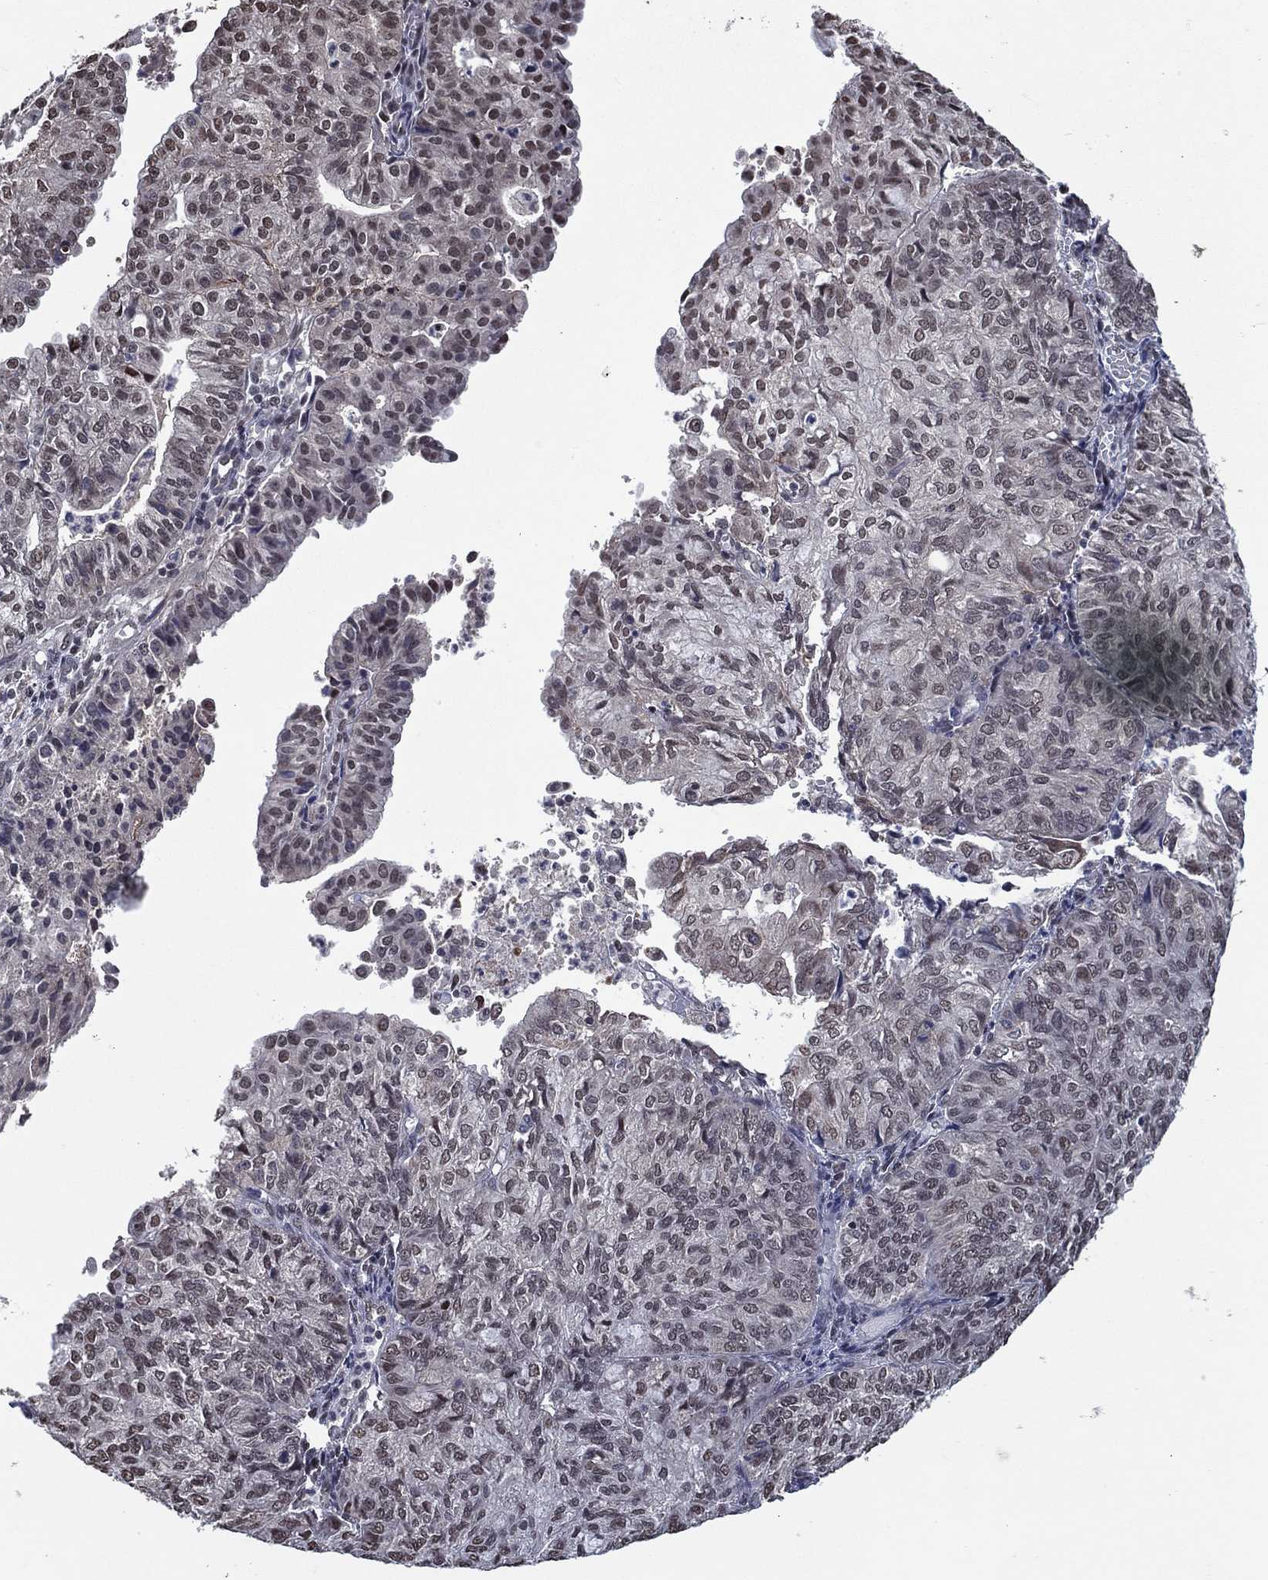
{"staining": {"intensity": "negative", "quantity": "none", "location": "none"}, "tissue": "endometrial cancer", "cell_type": "Tumor cells", "image_type": "cancer", "snomed": [{"axis": "morphology", "description": "Adenocarcinoma, NOS"}, {"axis": "topography", "description": "Endometrium"}], "caption": "Endometrial cancer stained for a protein using immunohistochemistry exhibits no expression tumor cells.", "gene": "ZBTB42", "patient": {"sex": "female", "age": 82}}